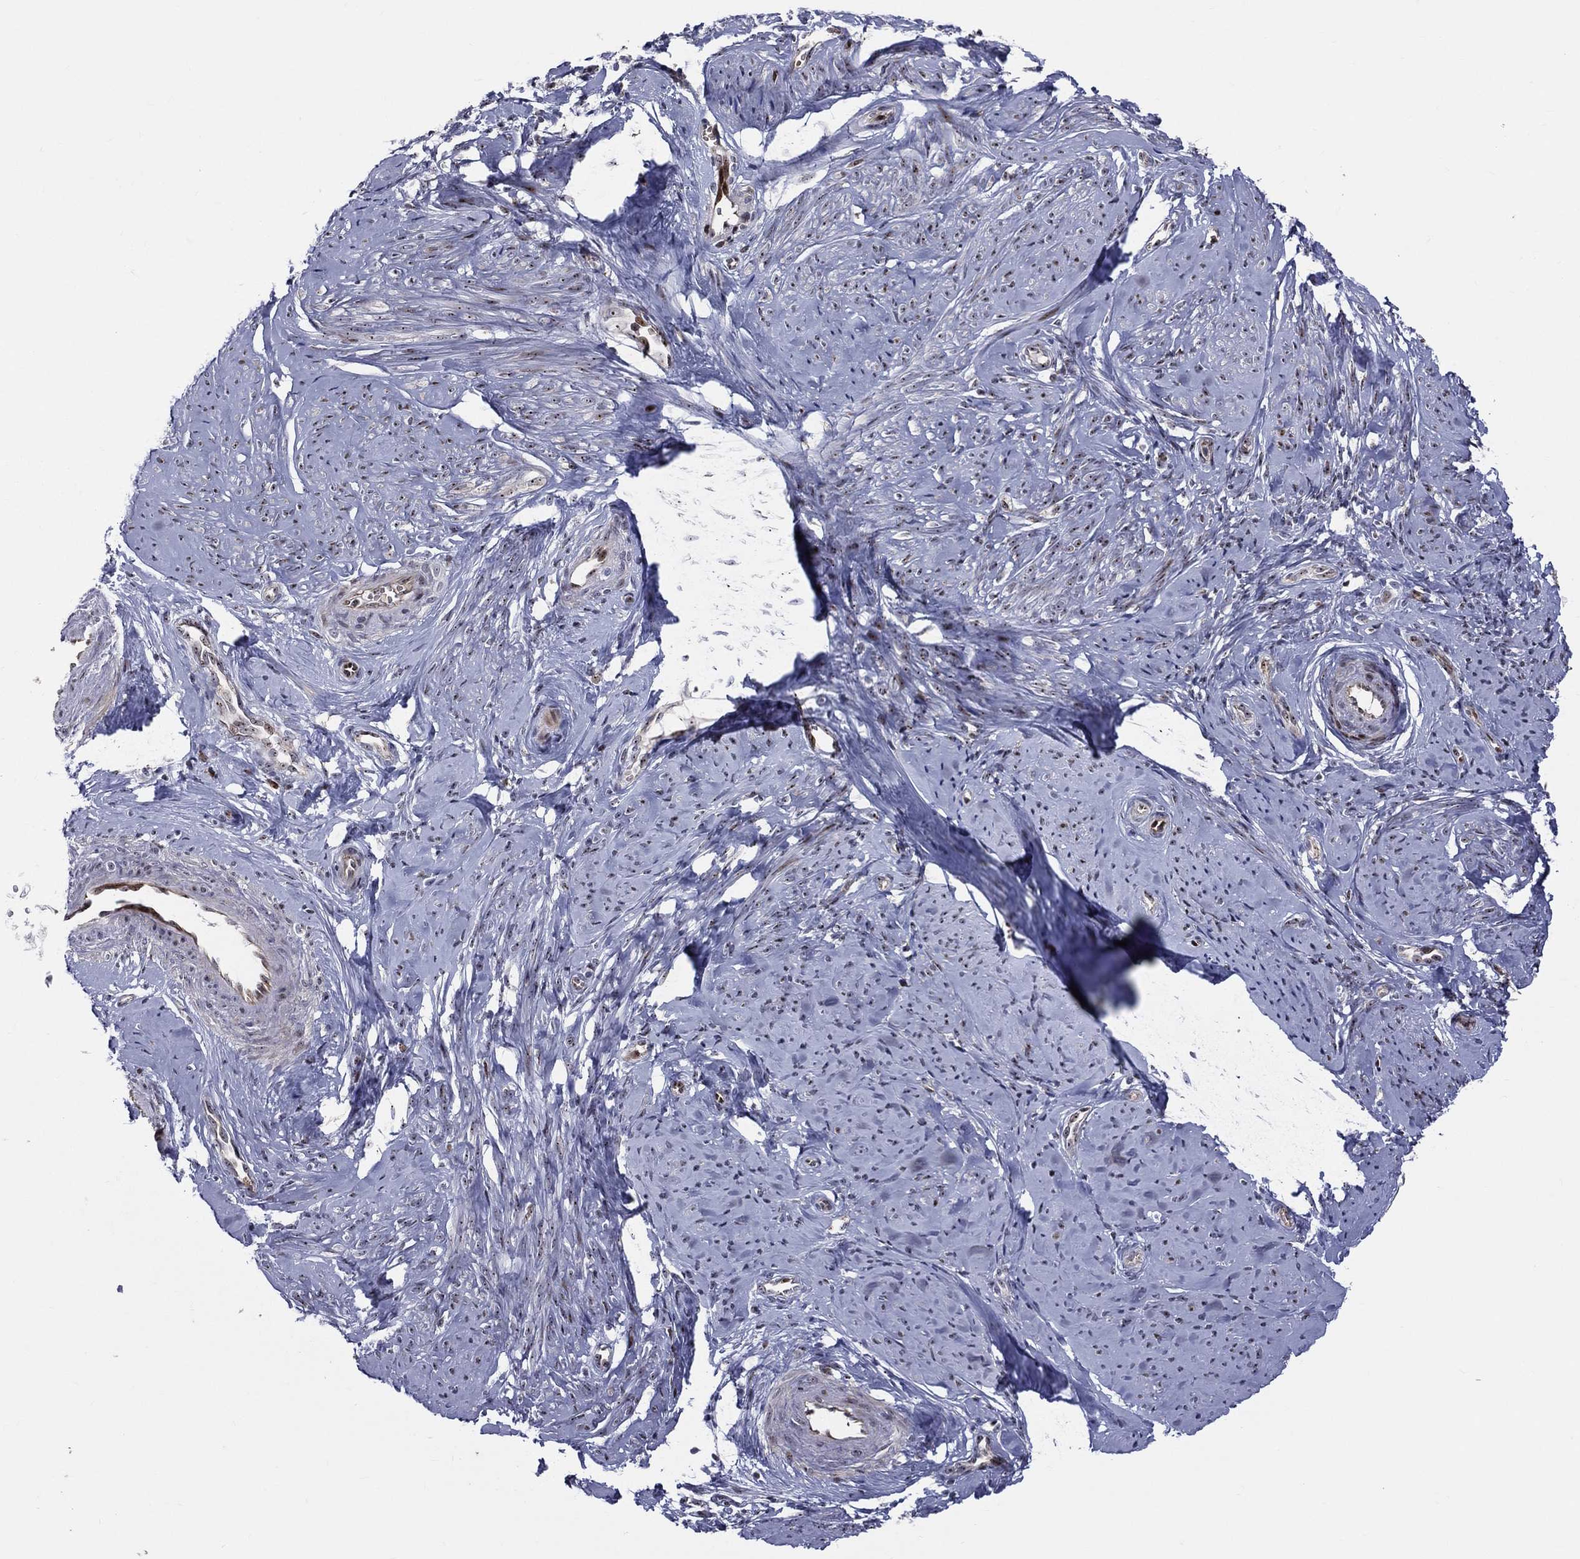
{"staining": {"intensity": "moderate", "quantity": "25%-75%", "location": "nuclear"}, "tissue": "smooth muscle", "cell_type": "Smooth muscle cells", "image_type": "normal", "snomed": [{"axis": "morphology", "description": "Normal tissue, NOS"}, {"axis": "topography", "description": "Smooth muscle"}], "caption": "Protein staining of unremarkable smooth muscle displays moderate nuclear expression in approximately 25%-75% of smooth muscle cells.", "gene": "VHL", "patient": {"sex": "female", "age": 48}}